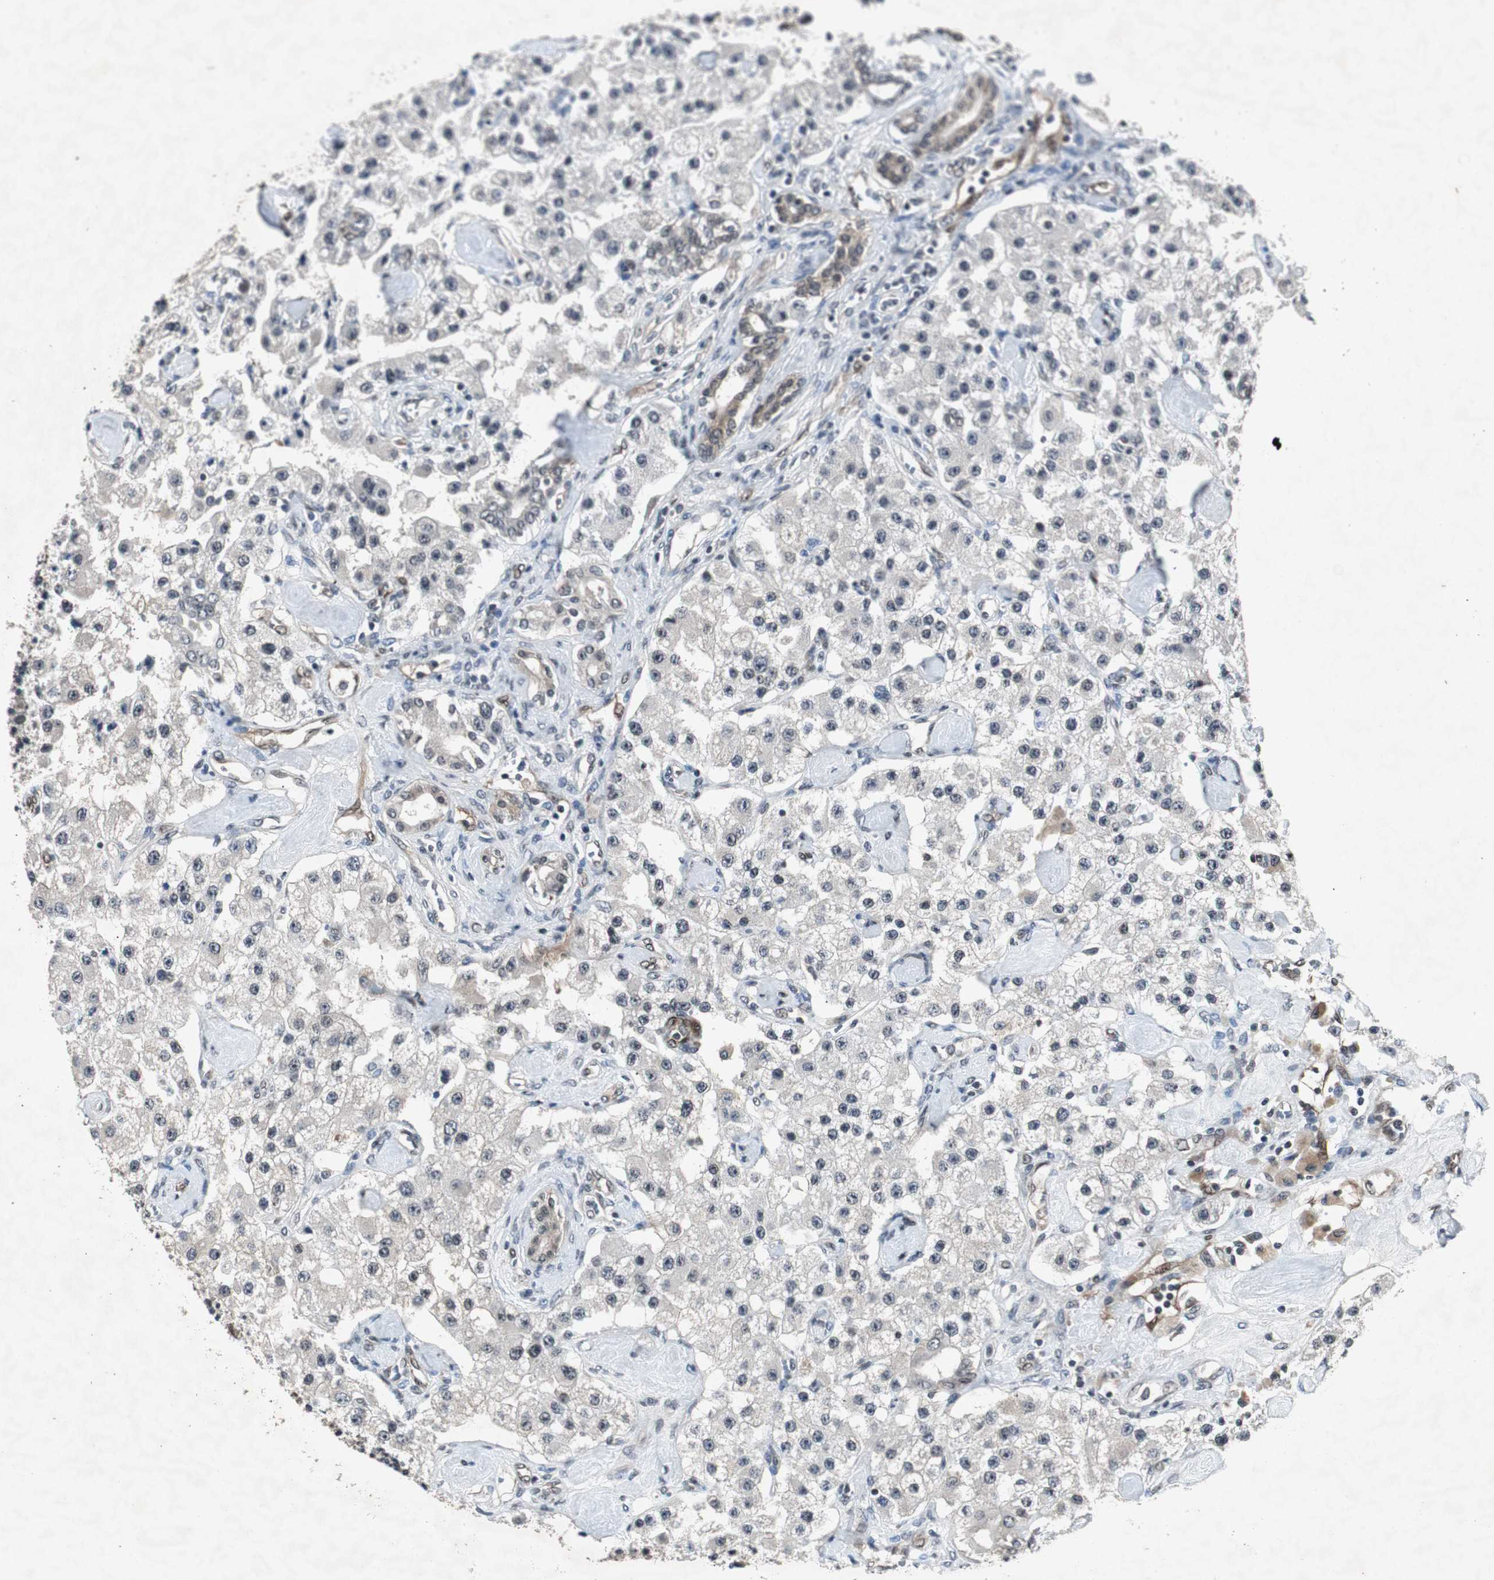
{"staining": {"intensity": "negative", "quantity": "none", "location": "none"}, "tissue": "carcinoid", "cell_type": "Tumor cells", "image_type": "cancer", "snomed": [{"axis": "morphology", "description": "Carcinoid, malignant, NOS"}, {"axis": "topography", "description": "Pancreas"}], "caption": "Immunohistochemistry histopathology image of carcinoid stained for a protein (brown), which demonstrates no positivity in tumor cells.", "gene": "SMAD1", "patient": {"sex": "male", "age": 41}}